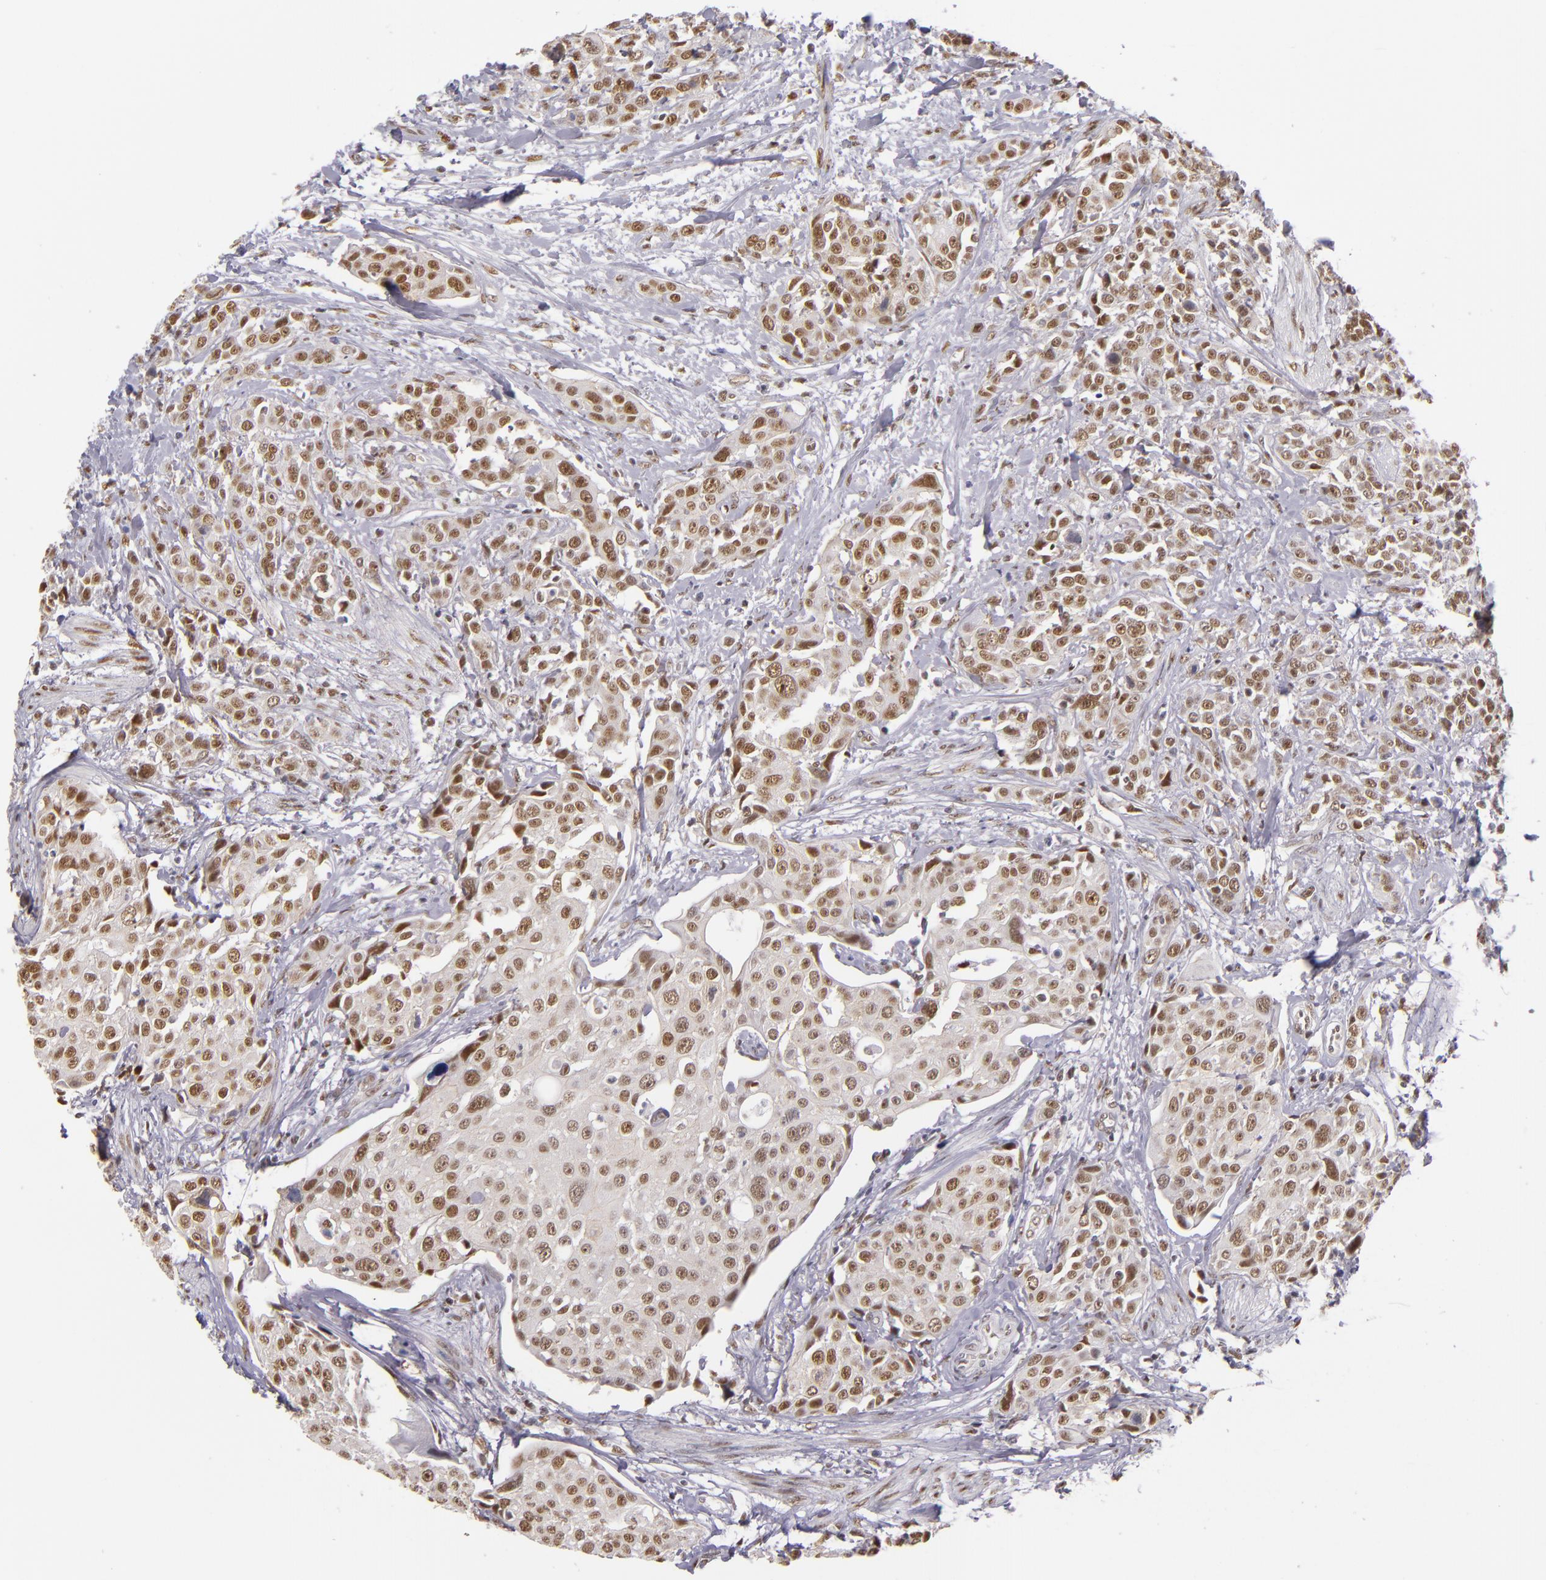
{"staining": {"intensity": "moderate", "quantity": ">75%", "location": "nuclear"}, "tissue": "urothelial cancer", "cell_type": "Tumor cells", "image_type": "cancer", "snomed": [{"axis": "morphology", "description": "Urothelial carcinoma, High grade"}, {"axis": "topography", "description": "Urinary bladder"}], "caption": "Brown immunohistochemical staining in high-grade urothelial carcinoma exhibits moderate nuclear positivity in approximately >75% of tumor cells.", "gene": "NCOR2", "patient": {"sex": "male", "age": 56}}